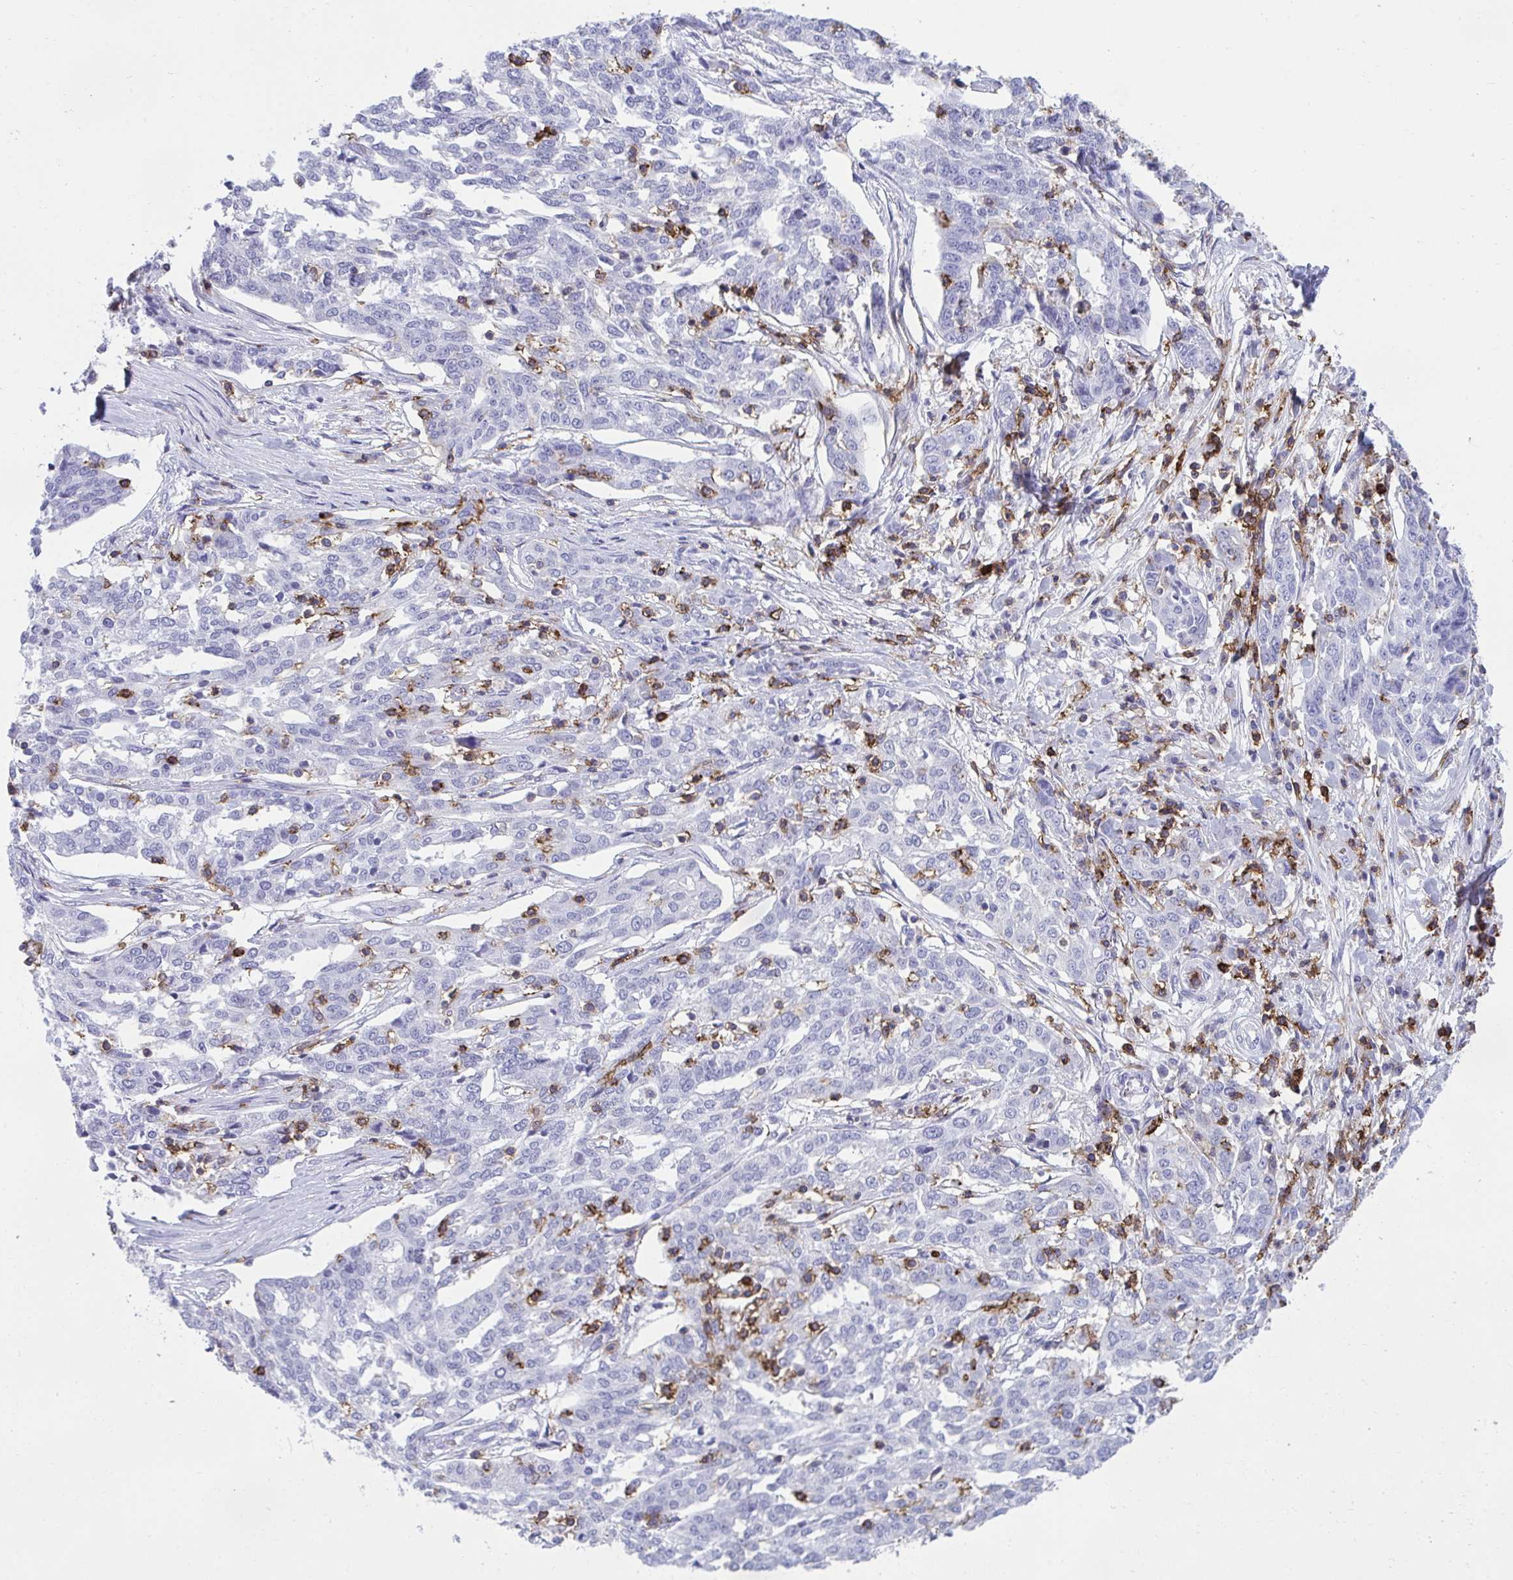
{"staining": {"intensity": "negative", "quantity": "none", "location": "none"}, "tissue": "ovarian cancer", "cell_type": "Tumor cells", "image_type": "cancer", "snomed": [{"axis": "morphology", "description": "Cystadenocarcinoma, serous, NOS"}, {"axis": "topography", "description": "Ovary"}], "caption": "This is a histopathology image of IHC staining of ovarian cancer, which shows no expression in tumor cells.", "gene": "SPN", "patient": {"sex": "female", "age": 67}}